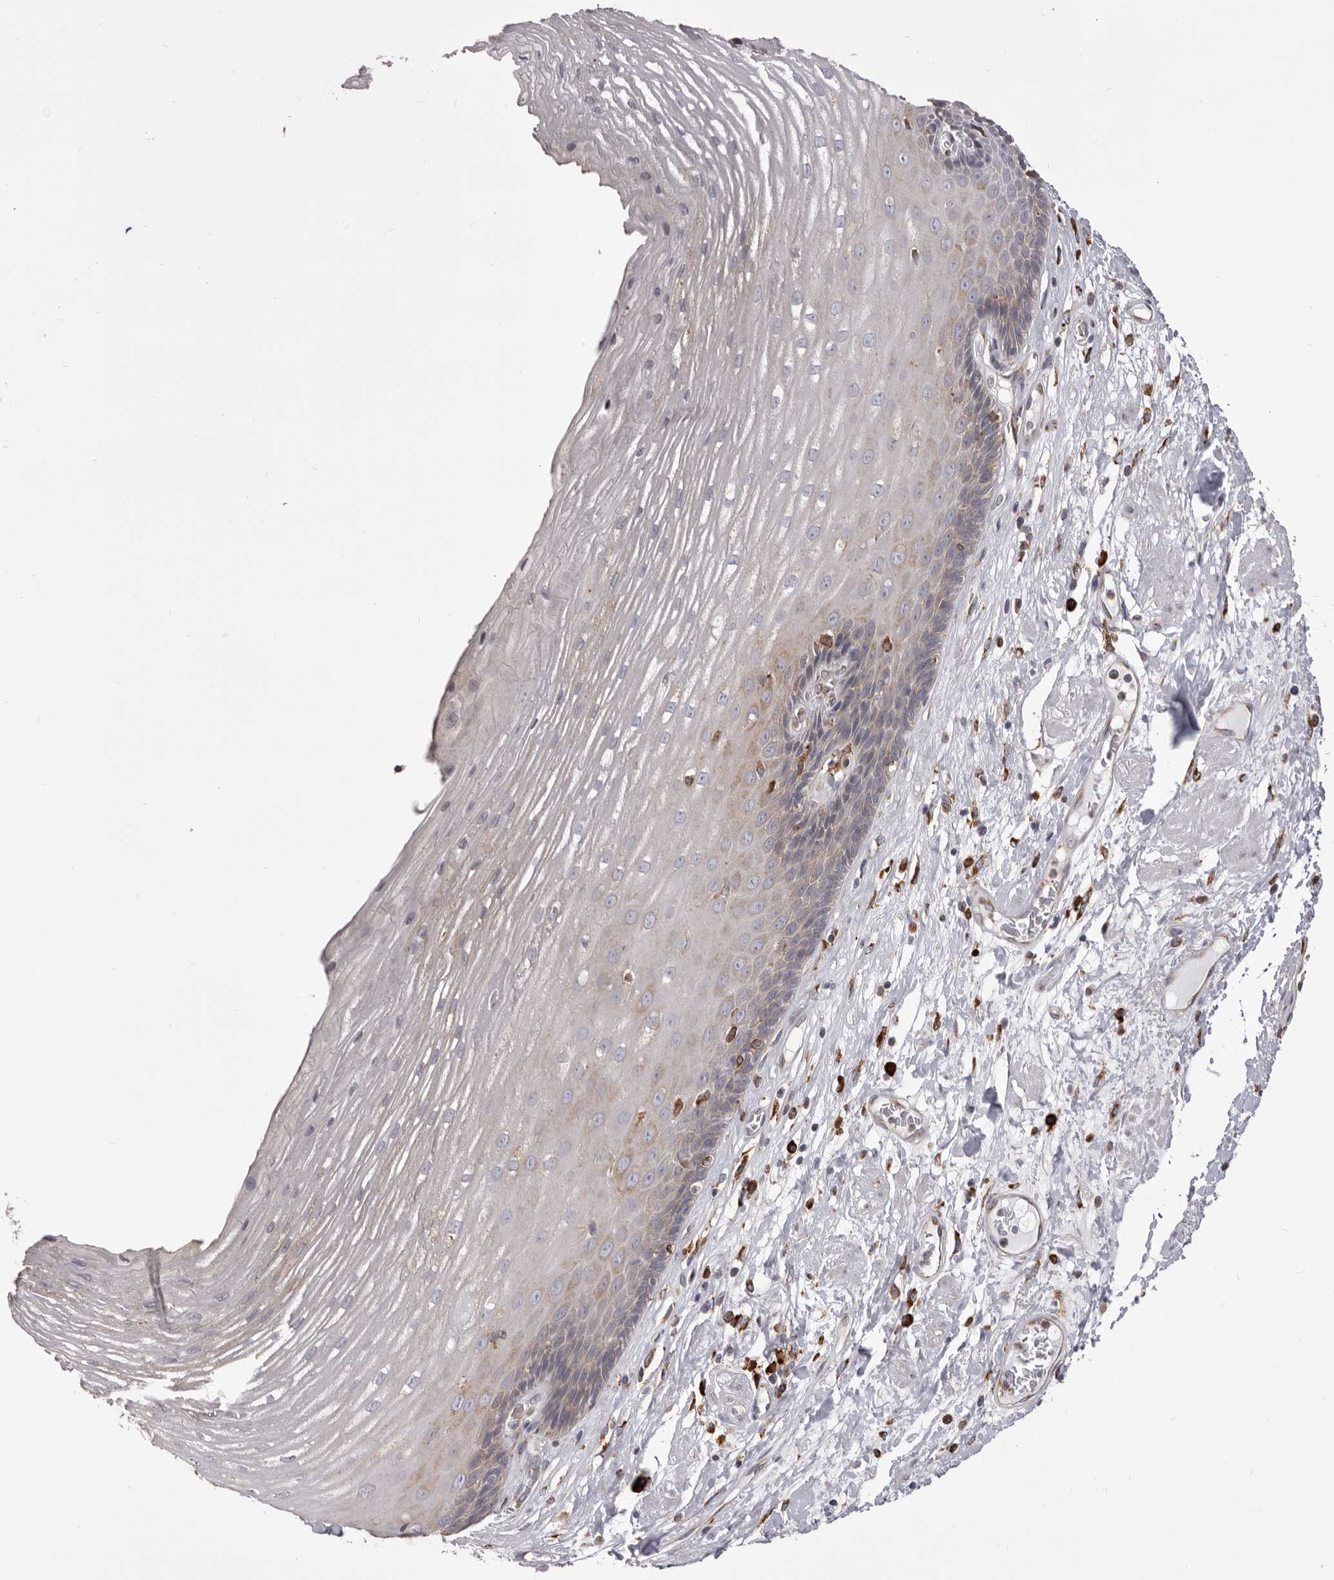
{"staining": {"intensity": "moderate", "quantity": "25%-75%", "location": "cytoplasmic/membranous"}, "tissue": "esophagus", "cell_type": "Squamous epithelial cells", "image_type": "normal", "snomed": [{"axis": "morphology", "description": "Normal tissue, NOS"}, {"axis": "topography", "description": "Esophagus"}], "caption": "A medium amount of moderate cytoplasmic/membranous positivity is appreciated in about 25%-75% of squamous epithelial cells in normal esophagus.", "gene": "QRSL1", "patient": {"sex": "male", "age": 62}}